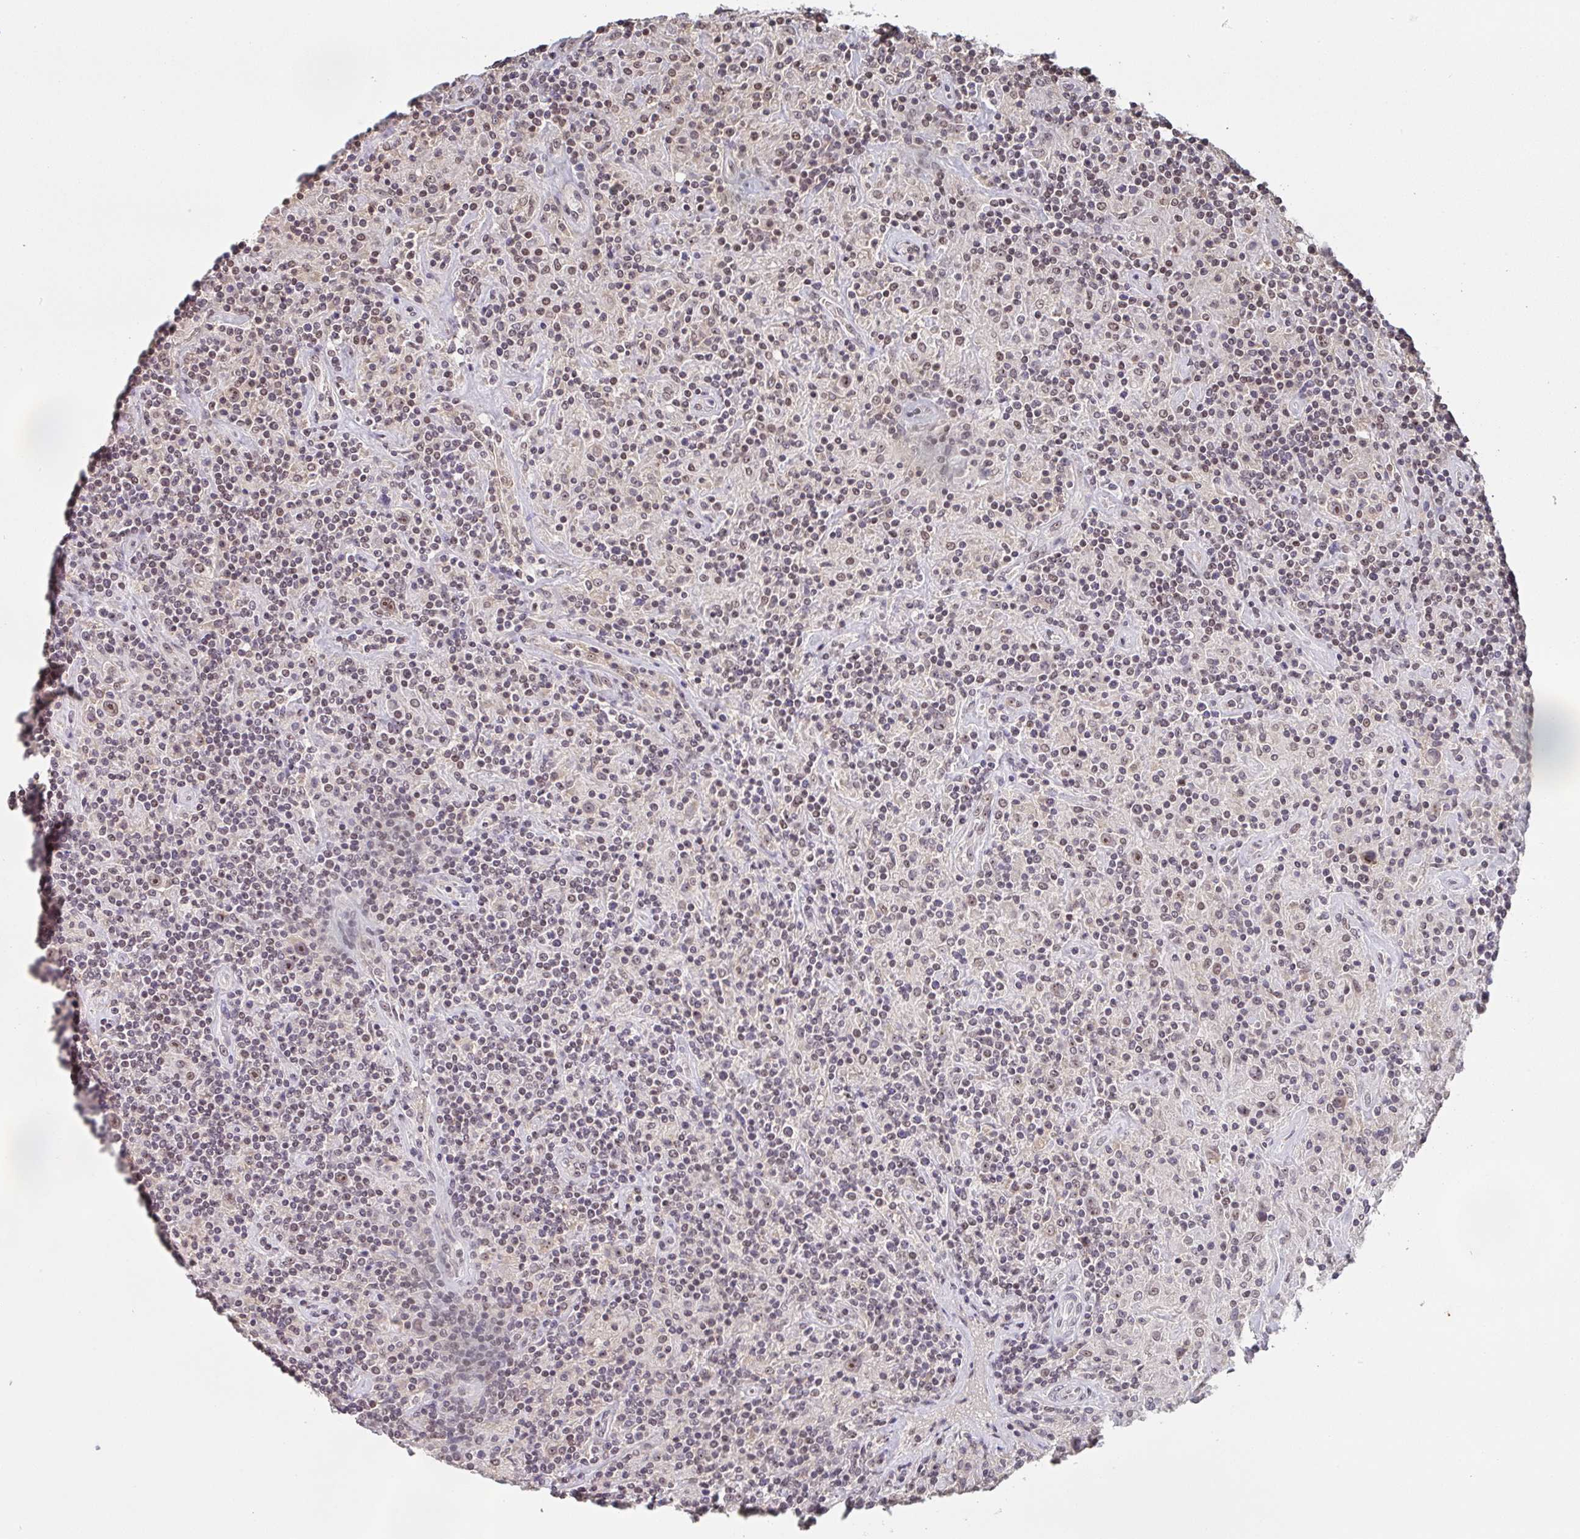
{"staining": {"intensity": "moderate", "quantity": ">75%", "location": "nuclear"}, "tissue": "lymphoma", "cell_type": "Tumor cells", "image_type": "cancer", "snomed": [{"axis": "morphology", "description": "Hodgkin's disease, NOS"}, {"axis": "topography", "description": "Lymph node"}], "caption": "About >75% of tumor cells in Hodgkin's disease reveal moderate nuclear protein positivity as visualized by brown immunohistochemical staining.", "gene": "DKC1", "patient": {"sex": "male", "age": 70}}